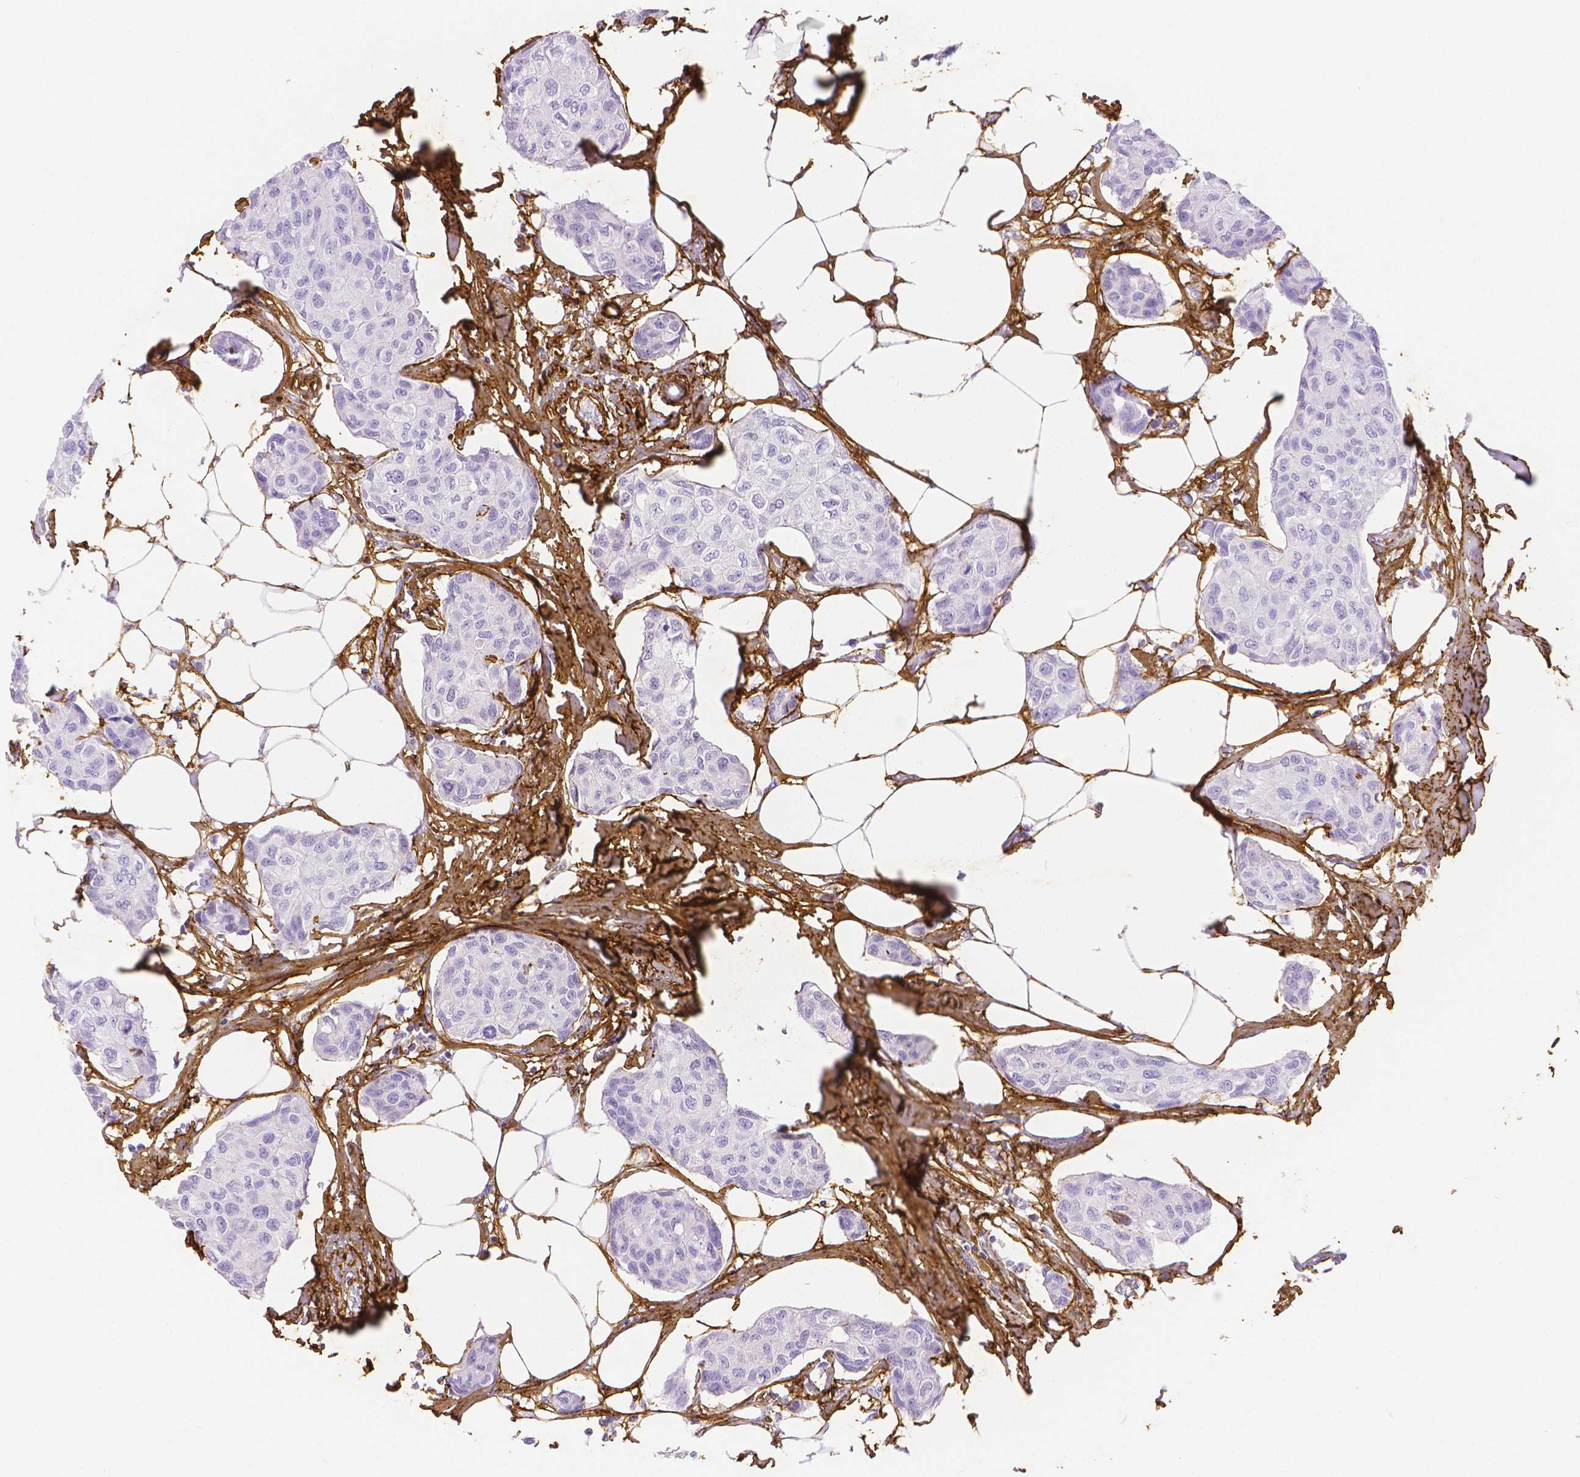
{"staining": {"intensity": "negative", "quantity": "none", "location": "none"}, "tissue": "breast cancer", "cell_type": "Tumor cells", "image_type": "cancer", "snomed": [{"axis": "morphology", "description": "Duct carcinoma"}, {"axis": "topography", "description": "Breast"}], "caption": "High magnification brightfield microscopy of breast cancer stained with DAB (3,3'-diaminobenzidine) (brown) and counterstained with hematoxylin (blue): tumor cells show no significant staining.", "gene": "FBN1", "patient": {"sex": "female", "age": 80}}